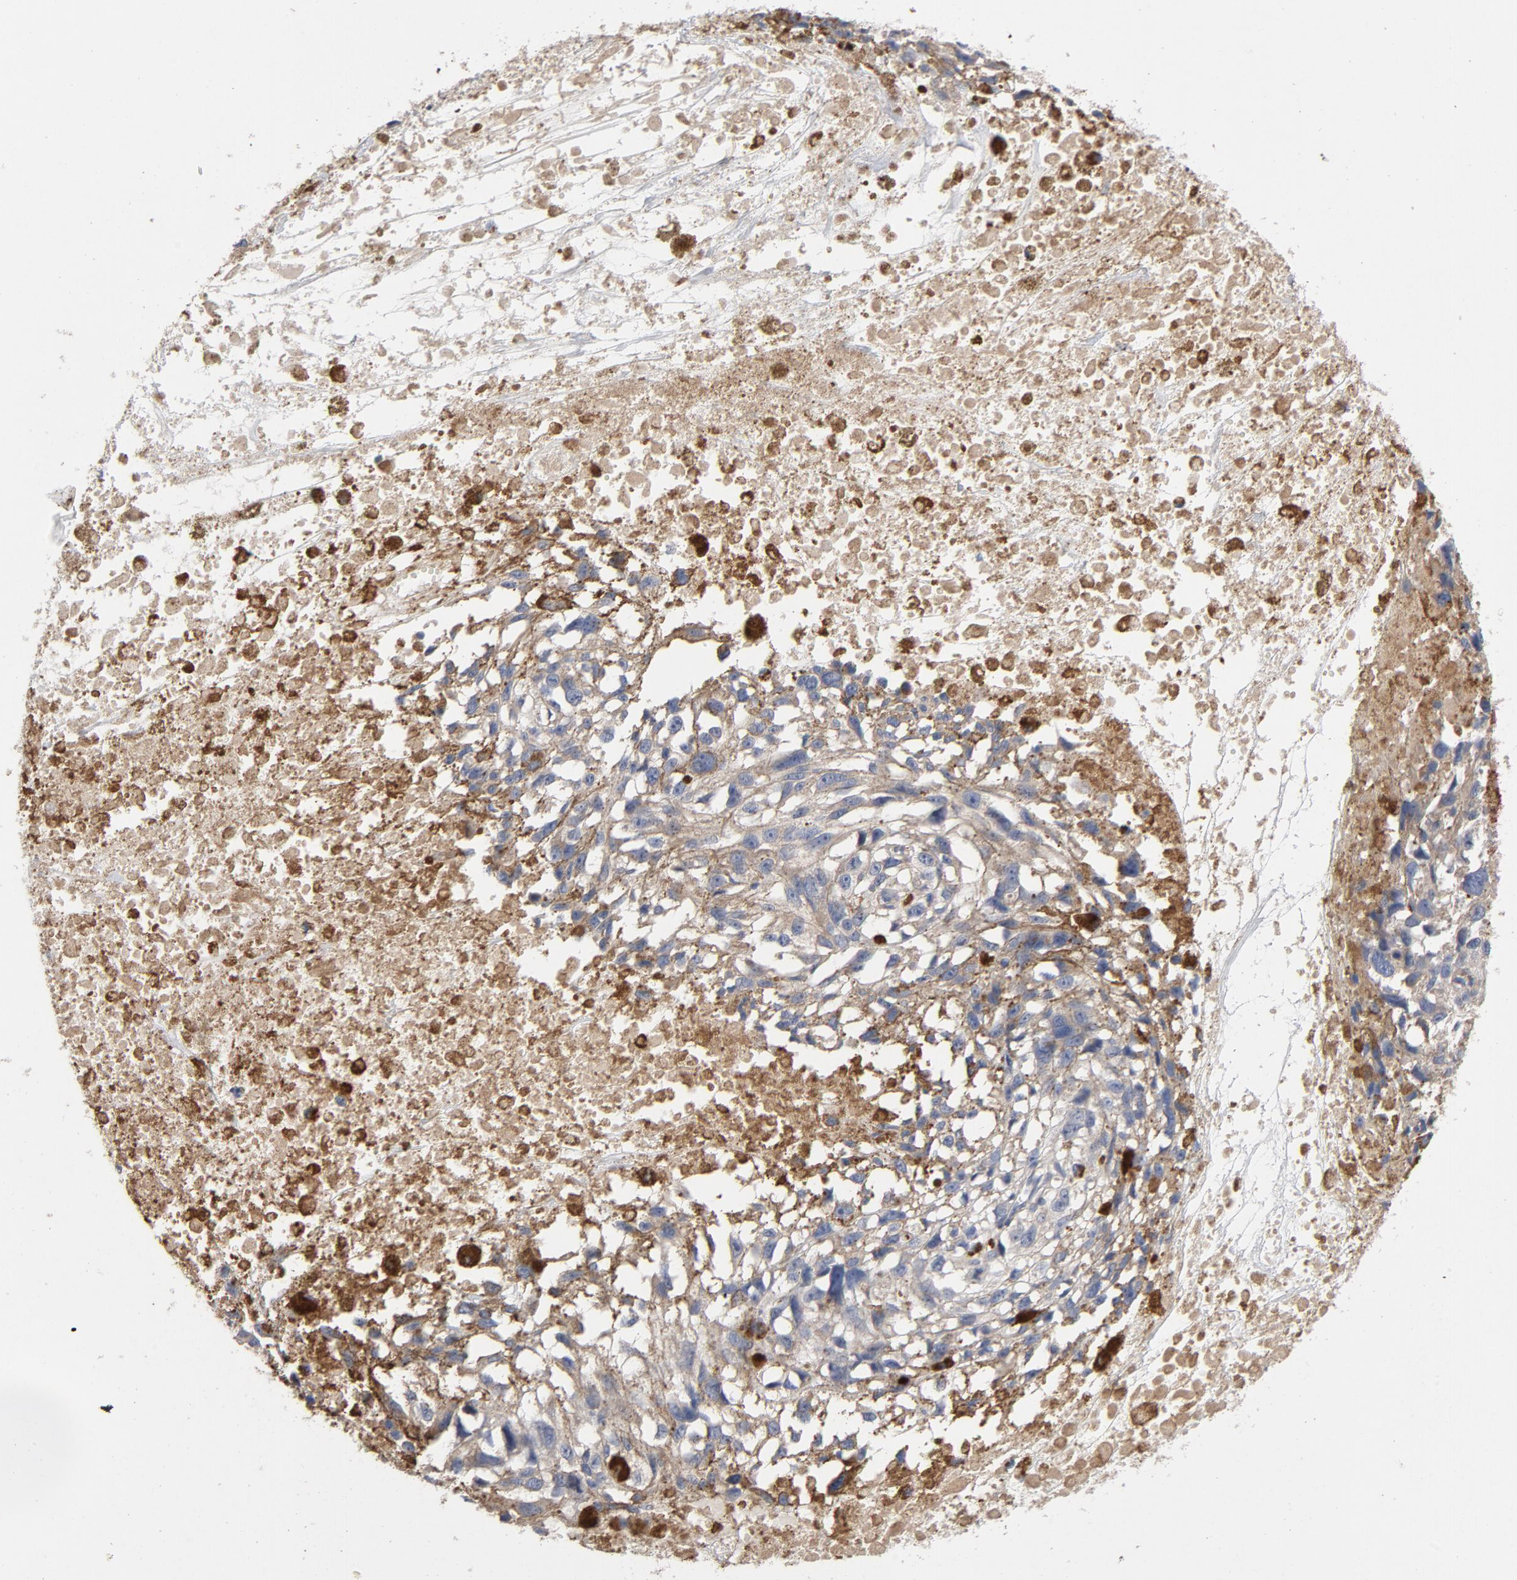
{"staining": {"intensity": "weak", "quantity": ">75%", "location": "cytoplasmic/membranous"}, "tissue": "melanoma", "cell_type": "Tumor cells", "image_type": "cancer", "snomed": [{"axis": "morphology", "description": "Malignant melanoma, Metastatic site"}, {"axis": "topography", "description": "Lymph node"}], "caption": "This is an image of immunohistochemistry staining of melanoma, which shows weak expression in the cytoplasmic/membranous of tumor cells.", "gene": "CCDC134", "patient": {"sex": "male", "age": 59}}